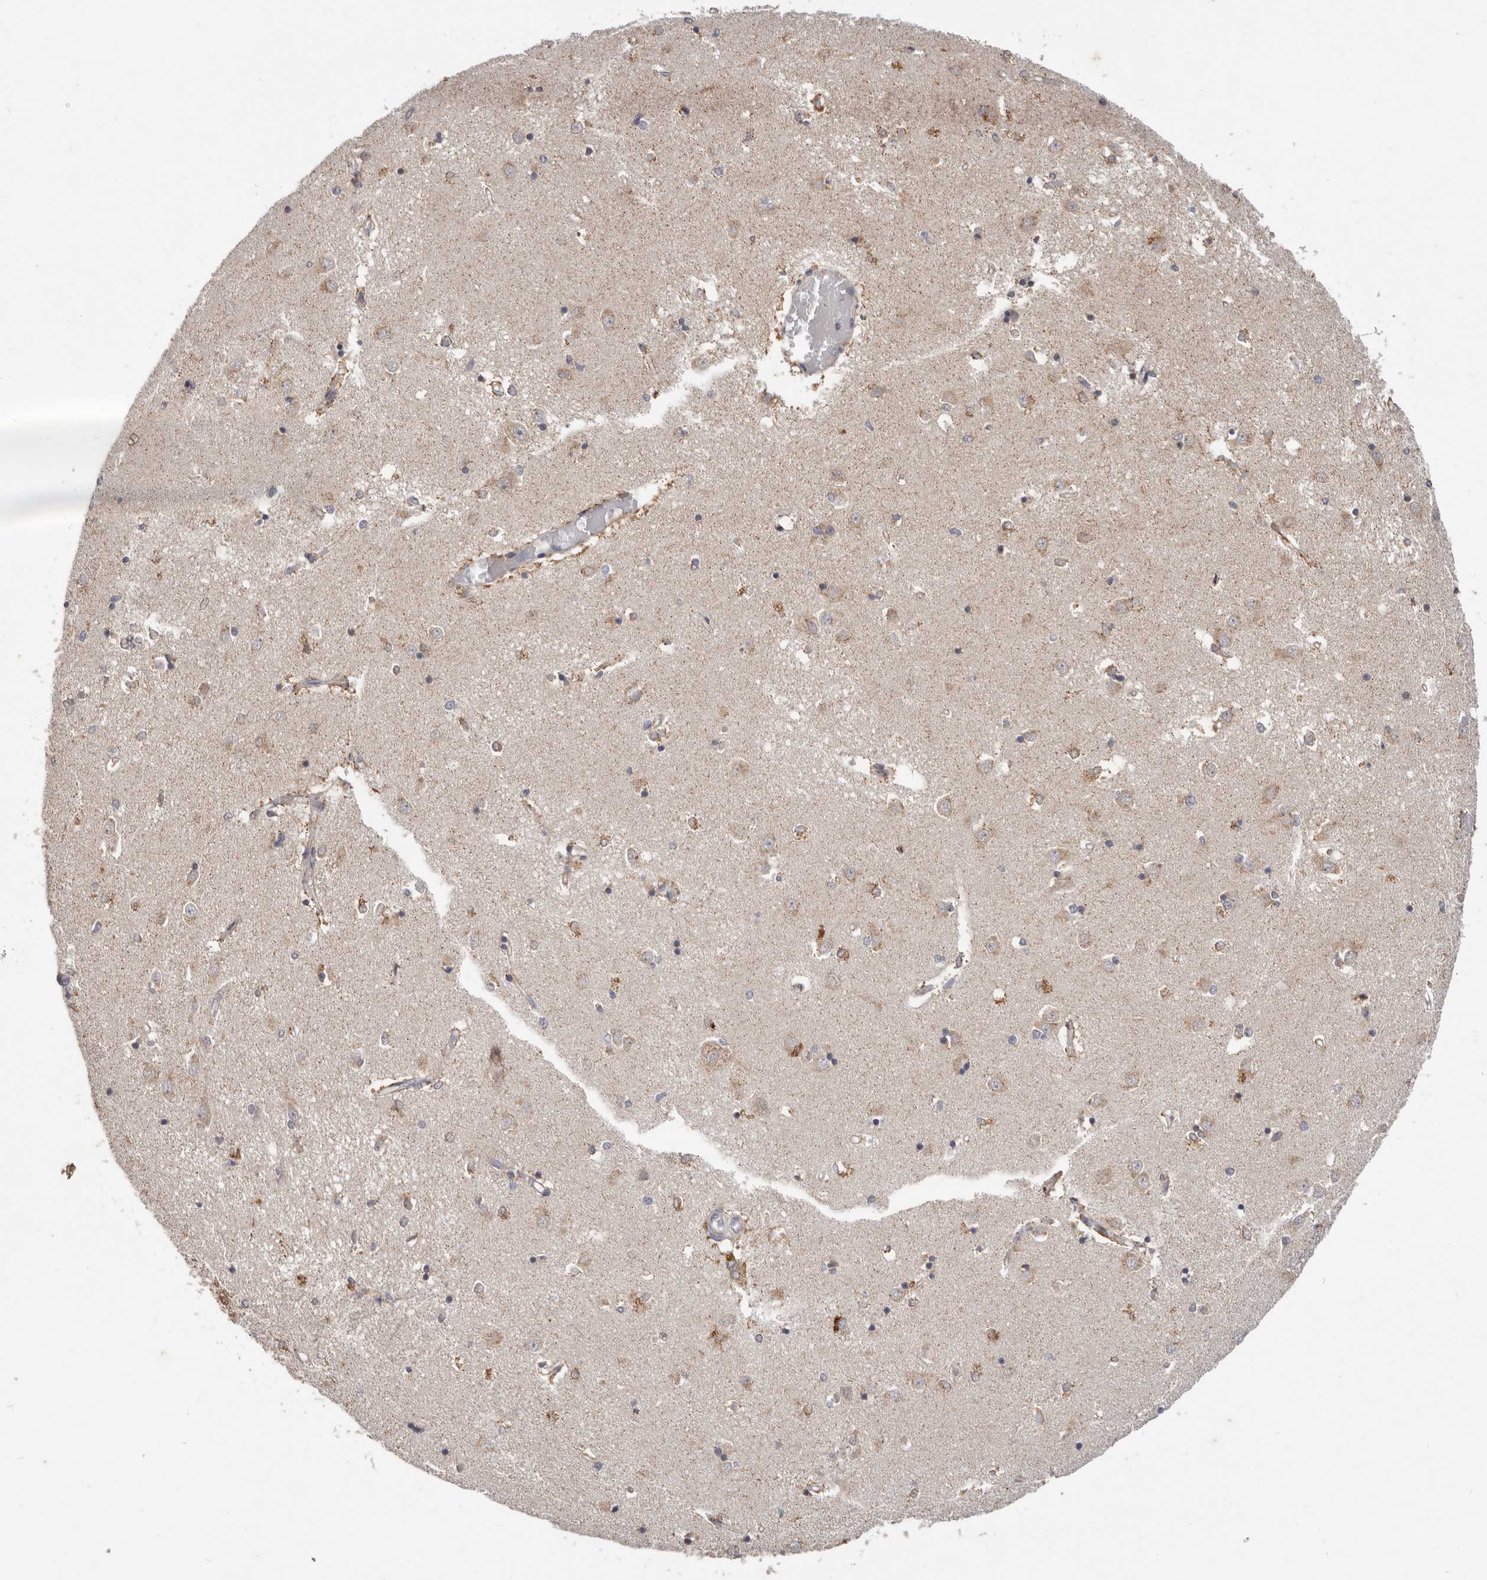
{"staining": {"intensity": "moderate", "quantity": "25%-75%", "location": "cytoplasmic/membranous"}, "tissue": "caudate", "cell_type": "Glial cells", "image_type": "normal", "snomed": [{"axis": "morphology", "description": "Normal tissue, NOS"}, {"axis": "topography", "description": "Lateral ventricle wall"}], "caption": "The immunohistochemical stain shows moderate cytoplasmic/membranous staining in glial cells of normal caudate. (brown staining indicates protein expression, while blue staining denotes nuclei).", "gene": "WDR77", "patient": {"sex": "male", "age": 45}}